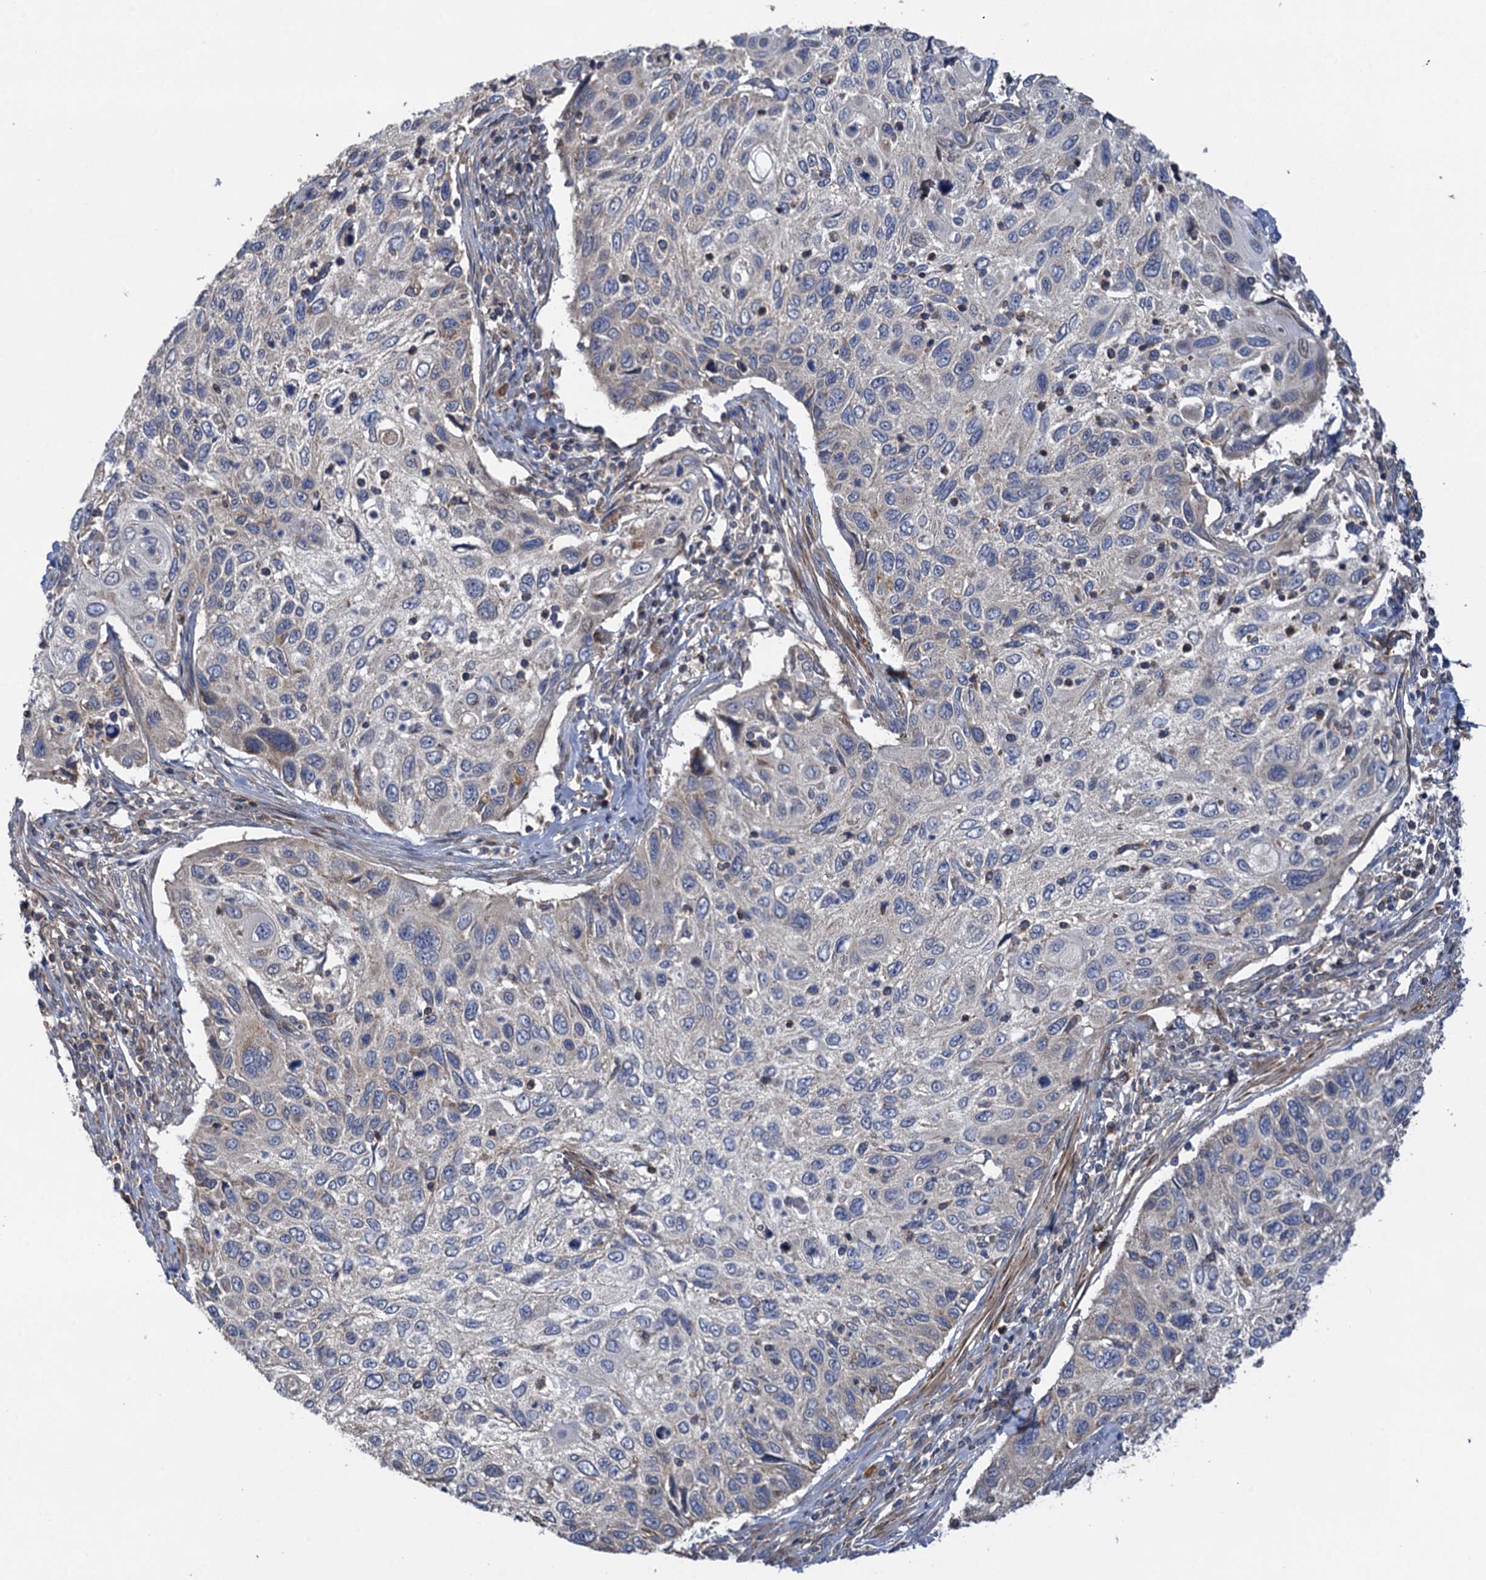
{"staining": {"intensity": "negative", "quantity": "none", "location": "none"}, "tissue": "cervical cancer", "cell_type": "Tumor cells", "image_type": "cancer", "snomed": [{"axis": "morphology", "description": "Squamous cell carcinoma, NOS"}, {"axis": "topography", "description": "Cervix"}], "caption": "IHC image of neoplastic tissue: human cervical cancer (squamous cell carcinoma) stained with DAB (3,3'-diaminobenzidine) demonstrates no significant protein staining in tumor cells.", "gene": "WDR88", "patient": {"sex": "female", "age": 70}}